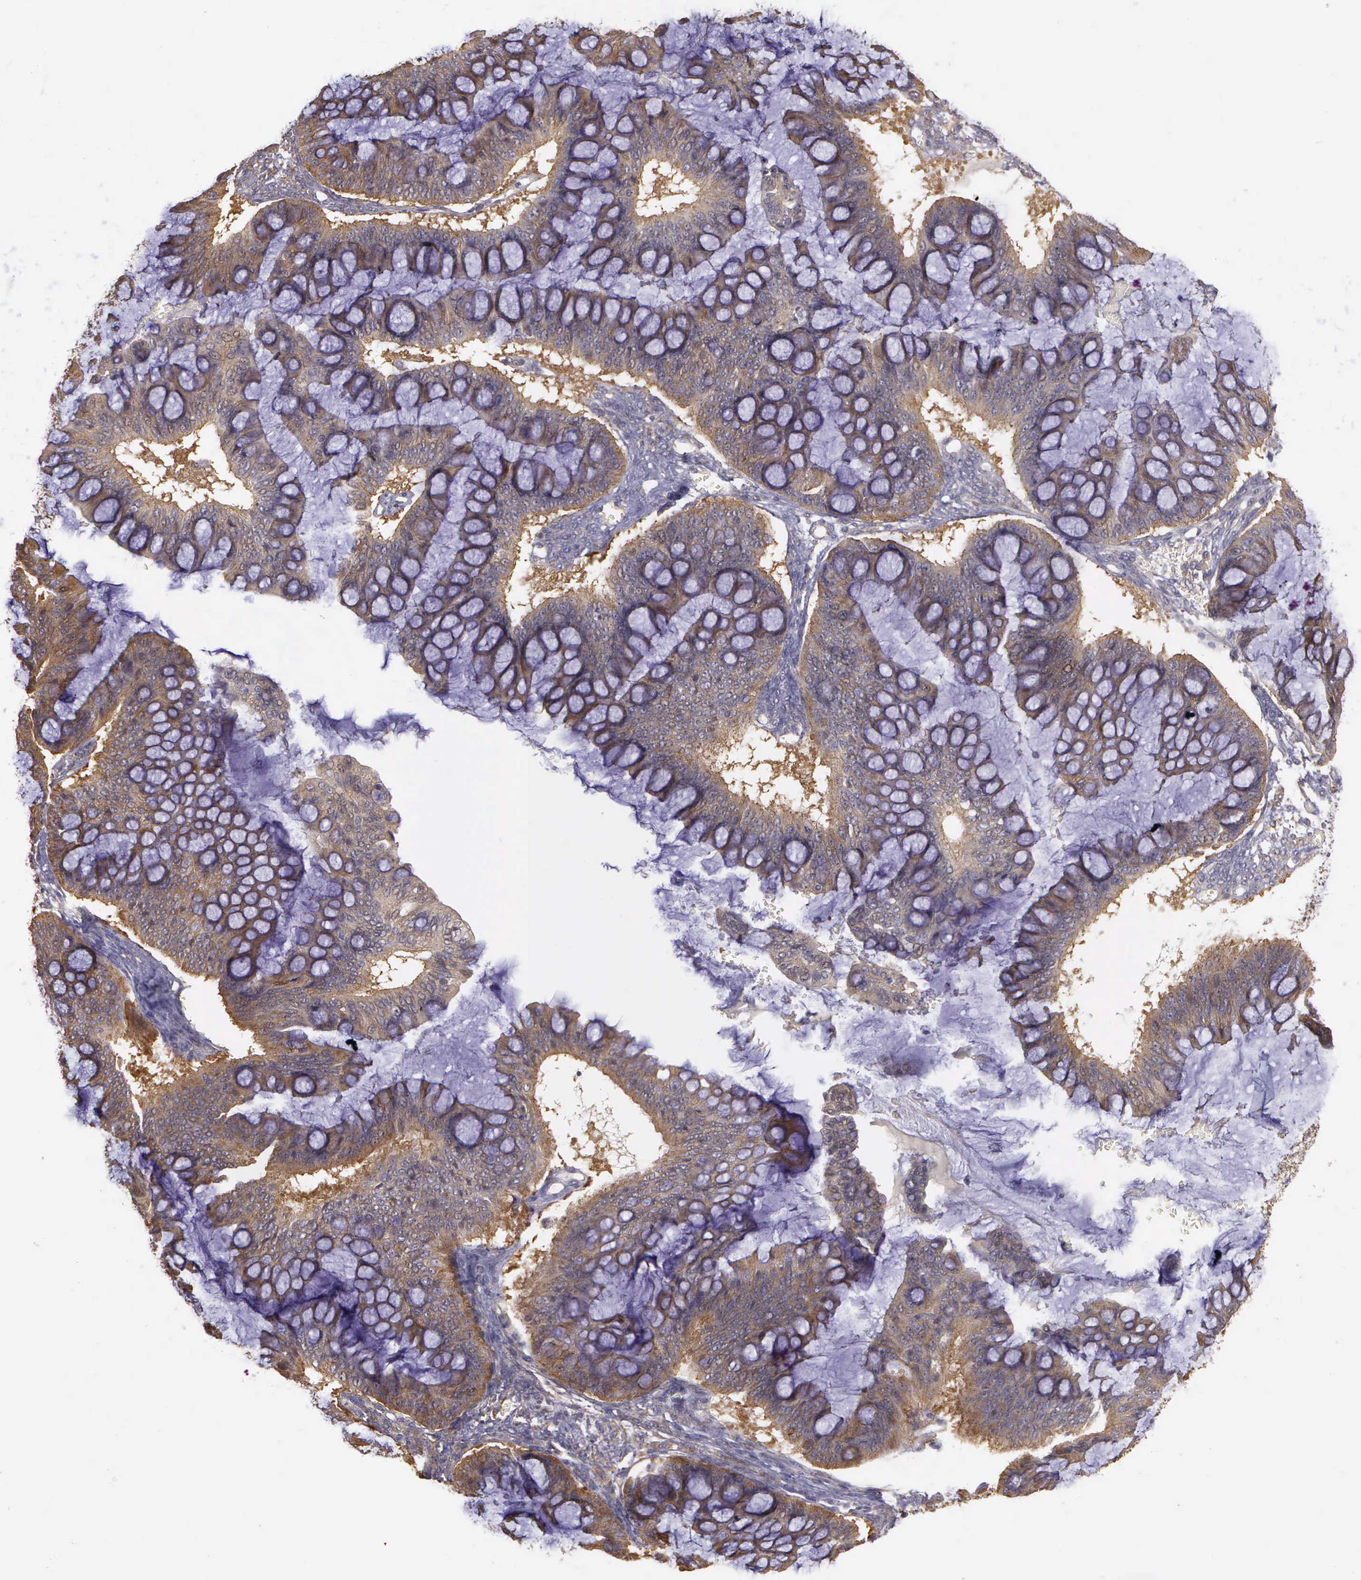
{"staining": {"intensity": "moderate", "quantity": ">75%", "location": "cytoplasmic/membranous"}, "tissue": "ovarian cancer", "cell_type": "Tumor cells", "image_type": "cancer", "snomed": [{"axis": "morphology", "description": "Cystadenocarcinoma, mucinous, NOS"}, {"axis": "topography", "description": "Ovary"}], "caption": "Tumor cells exhibit medium levels of moderate cytoplasmic/membranous positivity in about >75% of cells in ovarian cancer.", "gene": "EIF5", "patient": {"sex": "female", "age": 73}}